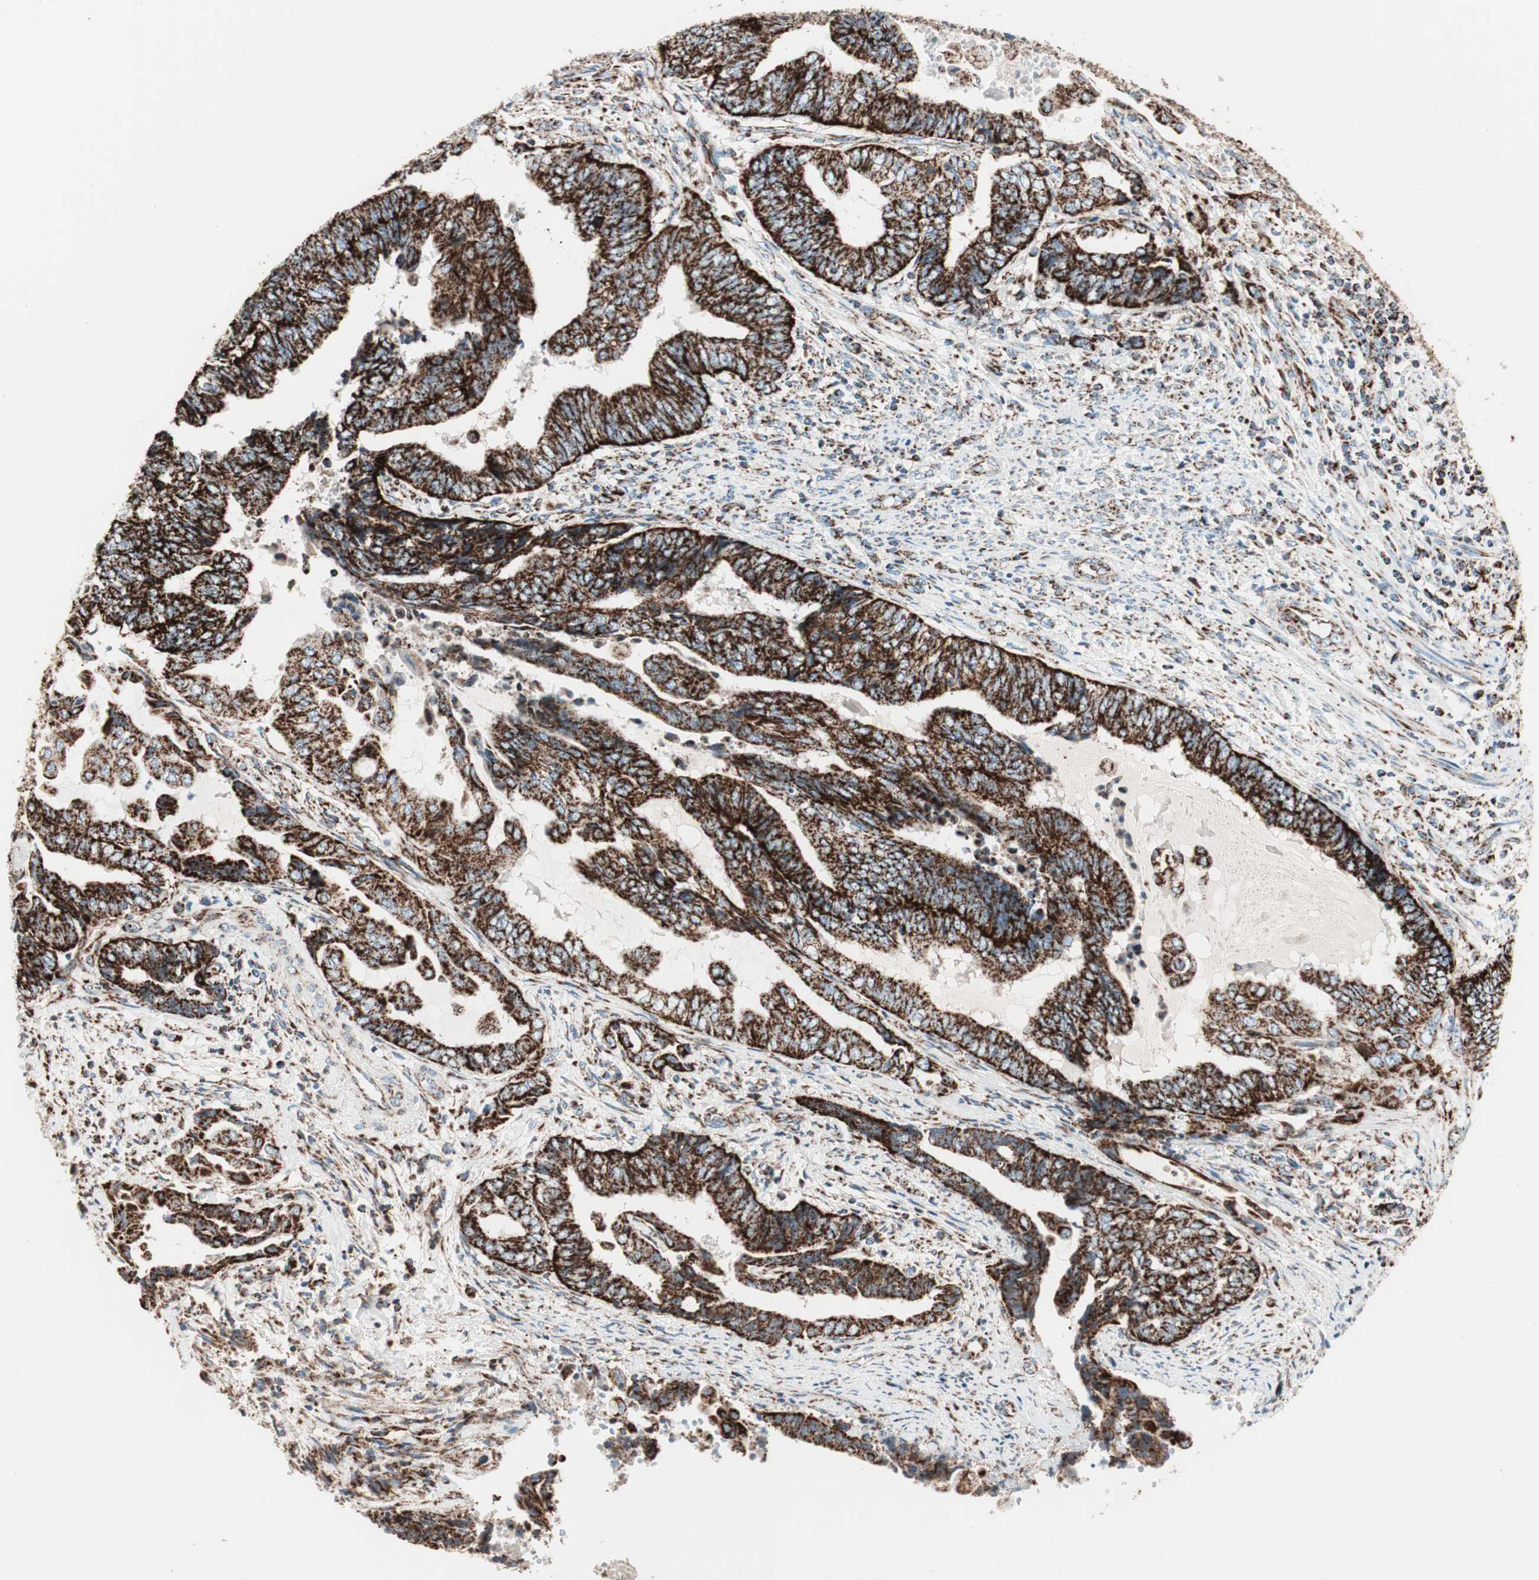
{"staining": {"intensity": "strong", "quantity": ">75%", "location": "cytoplasmic/membranous"}, "tissue": "endometrial cancer", "cell_type": "Tumor cells", "image_type": "cancer", "snomed": [{"axis": "morphology", "description": "Adenocarcinoma, NOS"}, {"axis": "topography", "description": "Uterus"}, {"axis": "topography", "description": "Endometrium"}], "caption": "A brown stain labels strong cytoplasmic/membranous staining of a protein in endometrial cancer tumor cells.", "gene": "TOMM20", "patient": {"sex": "female", "age": 70}}